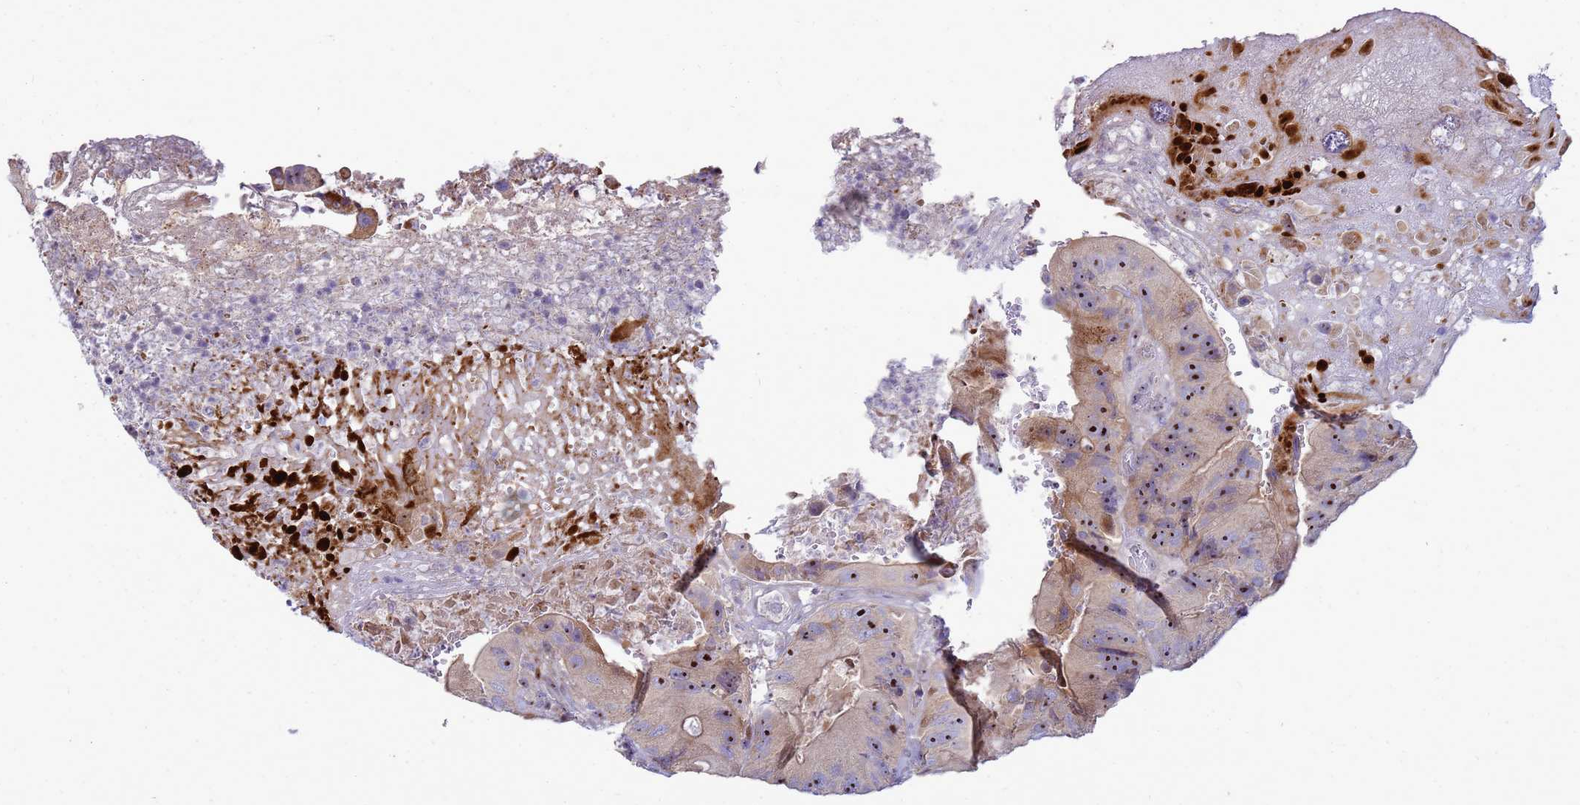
{"staining": {"intensity": "strong", "quantity": "25%-75%", "location": "nuclear"}, "tissue": "colorectal cancer", "cell_type": "Tumor cells", "image_type": "cancer", "snomed": [{"axis": "morphology", "description": "Adenocarcinoma, NOS"}, {"axis": "topography", "description": "Colon"}], "caption": "Immunohistochemistry (IHC) micrograph of colorectal adenocarcinoma stained for a protein (brown), which displays high levels of strong nuclear expression in approximately 25%-75% of tumor cells.", "gene": "RSPO1", "patient": {"sex": "female", "age": 86}}